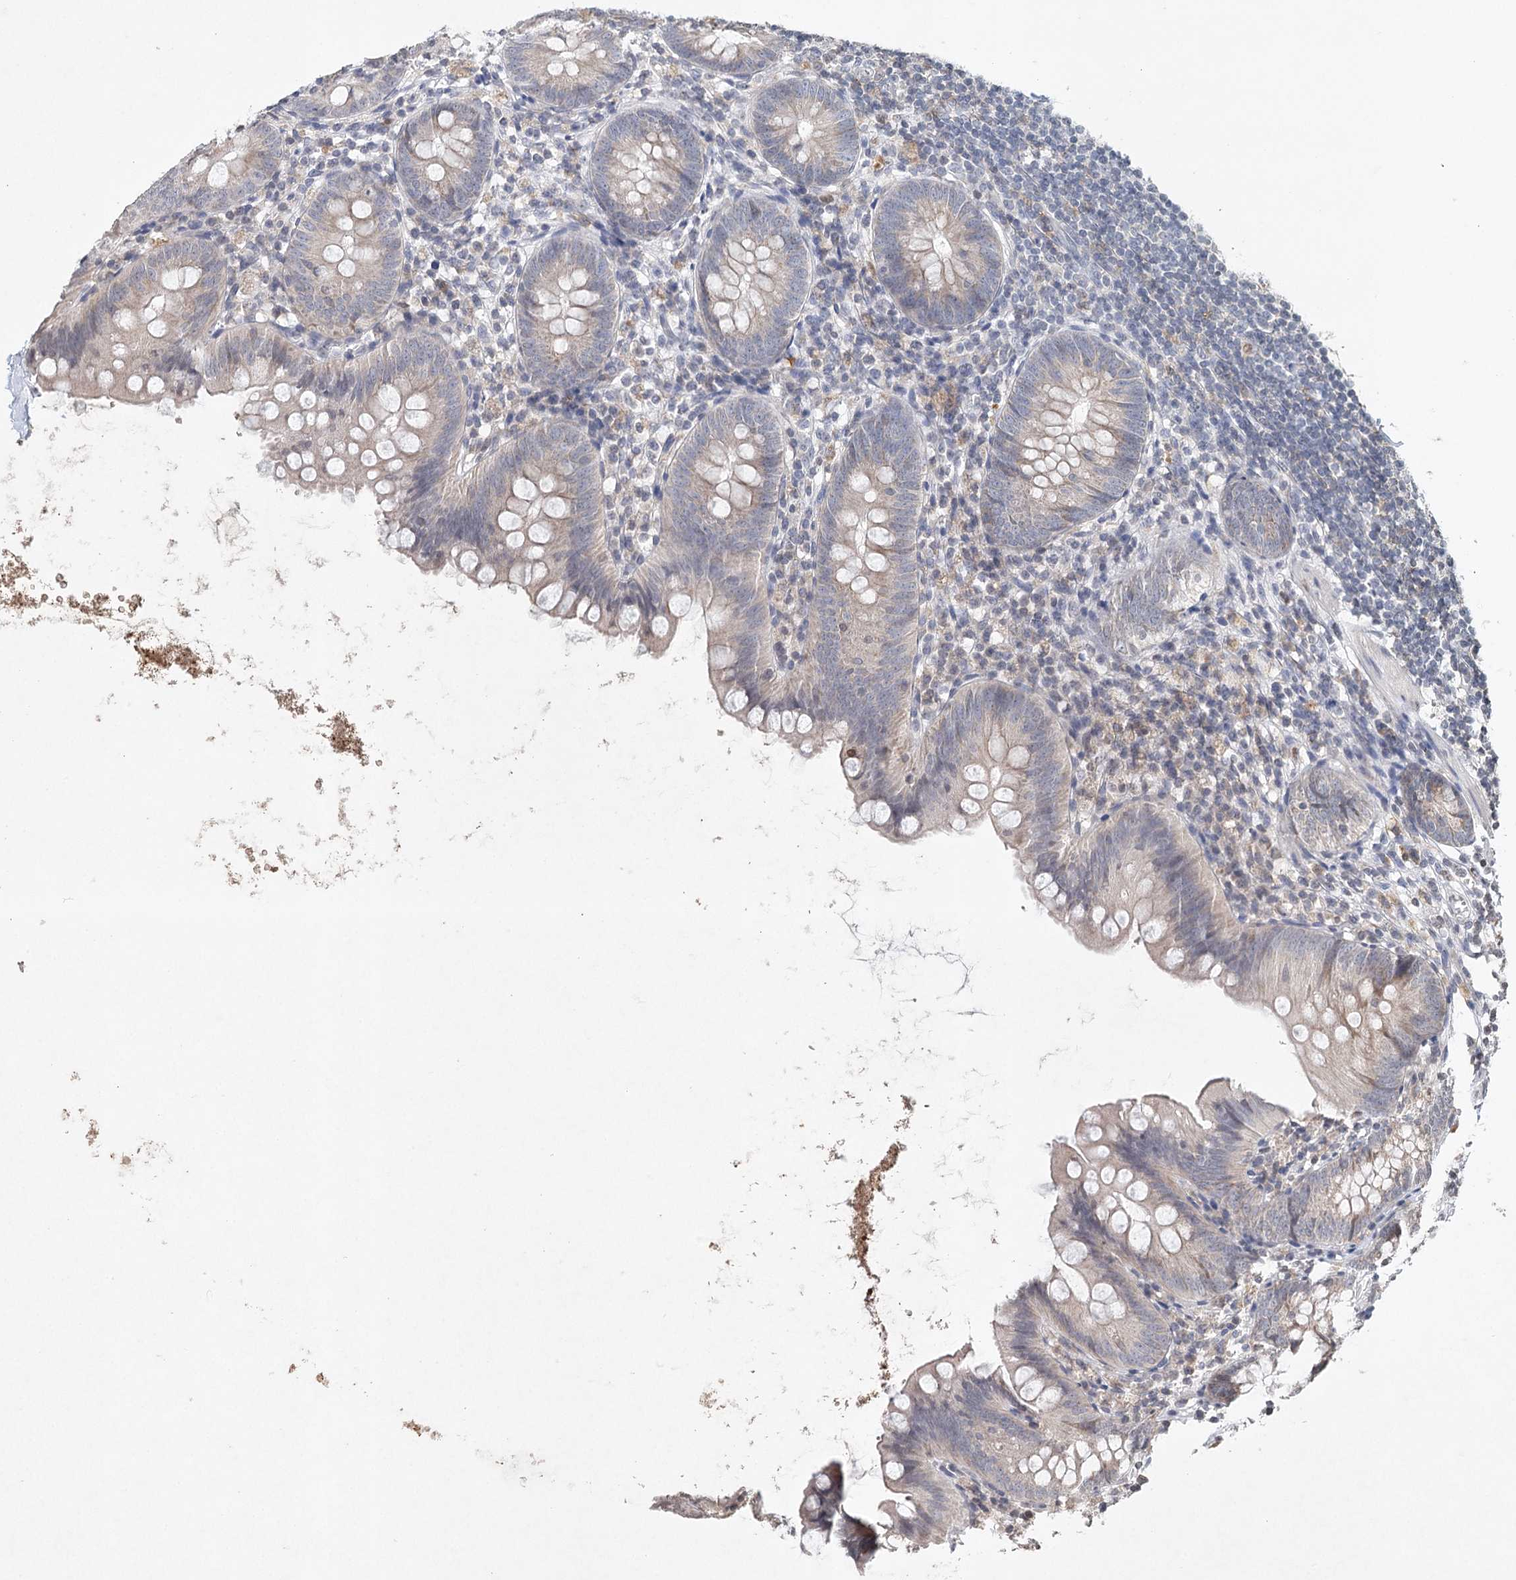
{"staining": {"intensity": "weak", "quantity": "<25%", "location": "cytoplasmic/membranous"}, "tissue": "appendix", "cell_type": "Glandular cells", "image_type": "normal", "snomed": [{"axis": "morphology", "description": "Normal tissue, NOS"}, {"axis": "topography", "description": "Appendix"}], "caption": "This is a image of IHC staining of benign appendix, which shows no expression in glandular cells.", "gene": "ICOS", "patient": {"sex": "female", "age": 62}}